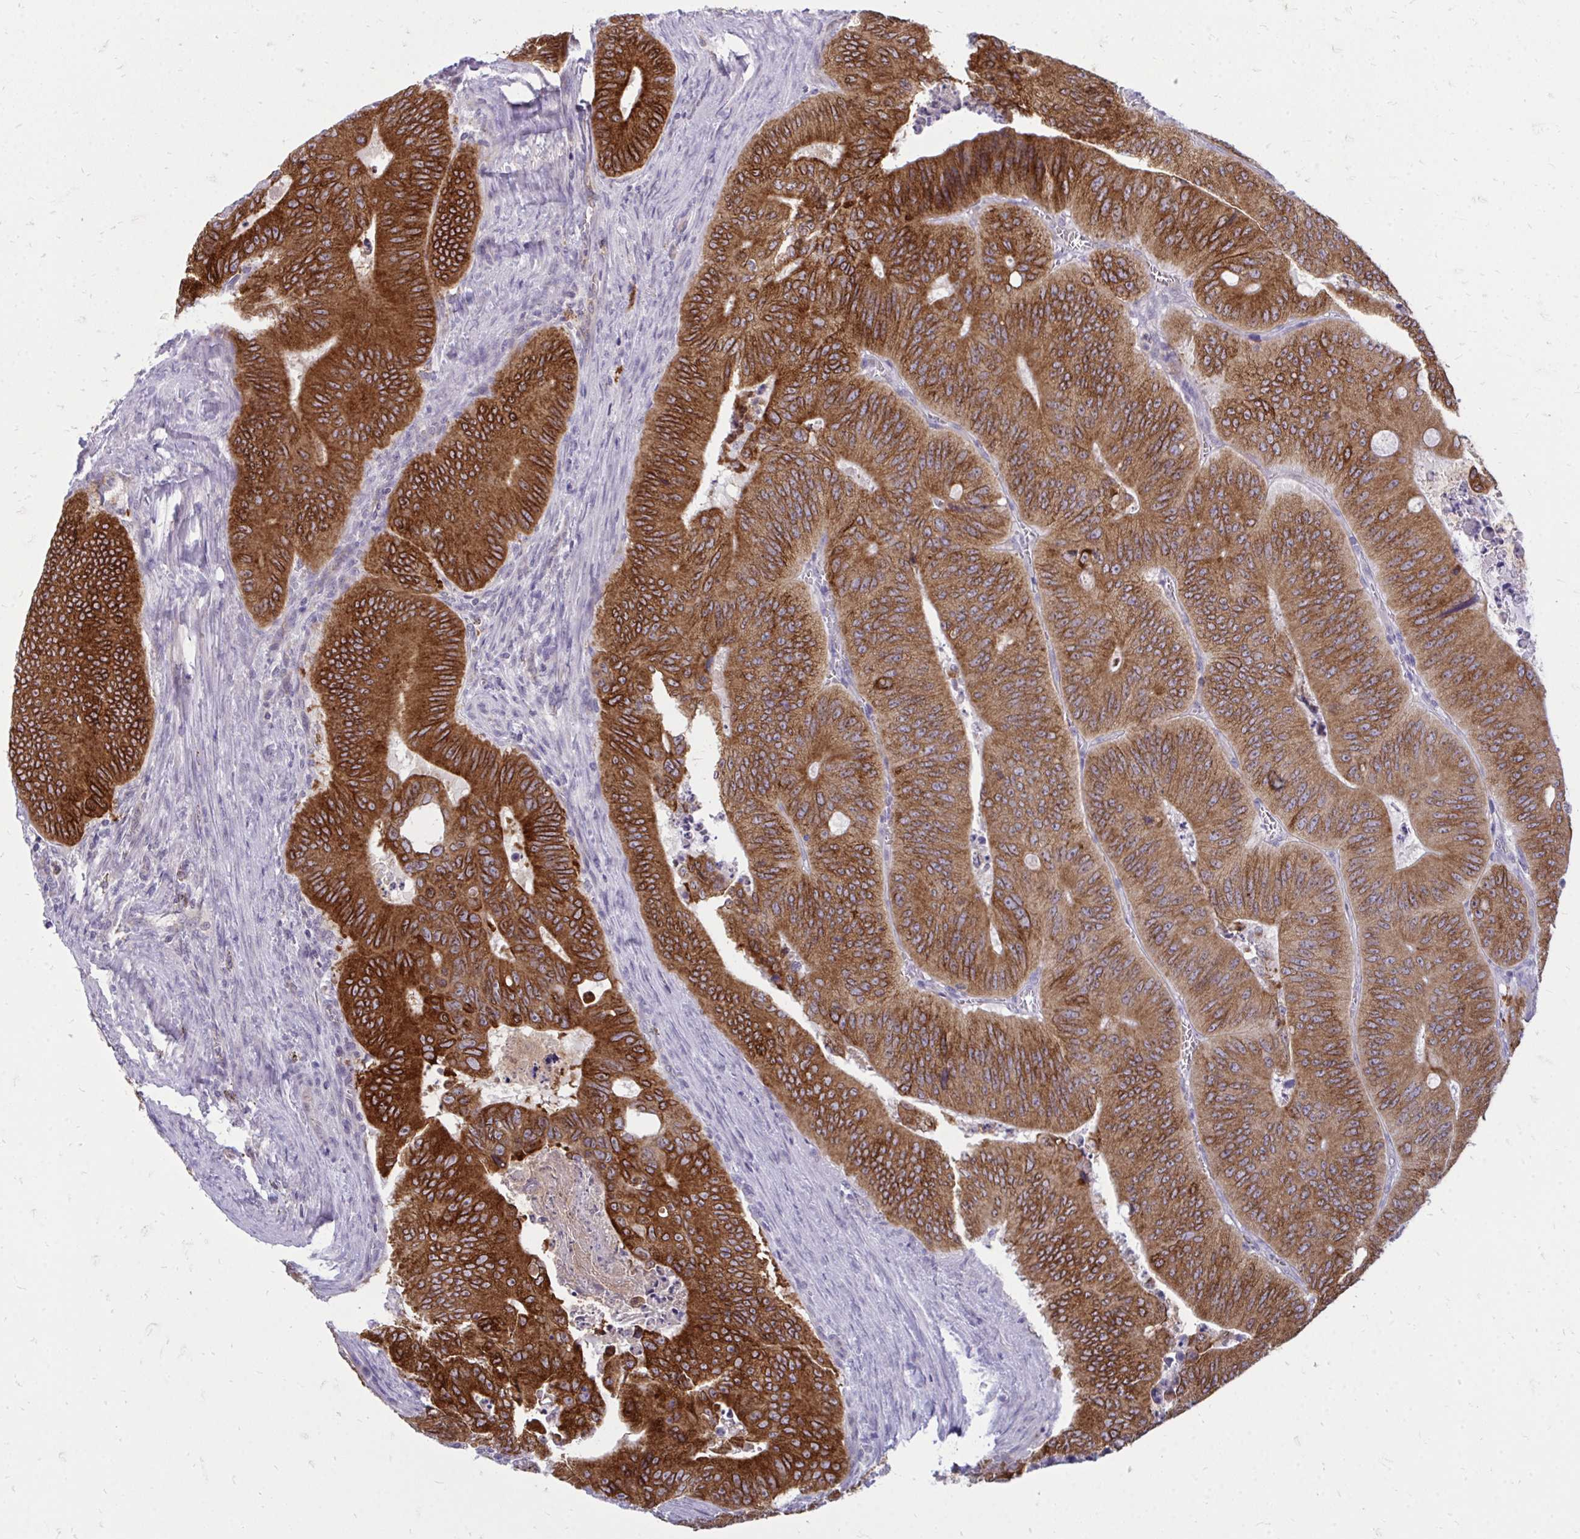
{"staining": {"intensity": "strong", "quantity": ">75%", "location": "cytoplasmic/membranous"}, "tissue": "colorectal cancer", "cell_type": "Tumor cells", "image_type": "cancer", "snomed": [{"axis": "morphology", "description": "Adenocarcinoma, NOS"}, {"axis": "topography", "description": "Colon"}], "caption": "A histopathology image showing strong cytoplasmic/membranous positivity in about >75% of tumor cells in colorectal cancer, as visualized by brown immunohistochemical staining.", "gene": "ACSL5", "patient": {"sex": "male", "age": 62}}